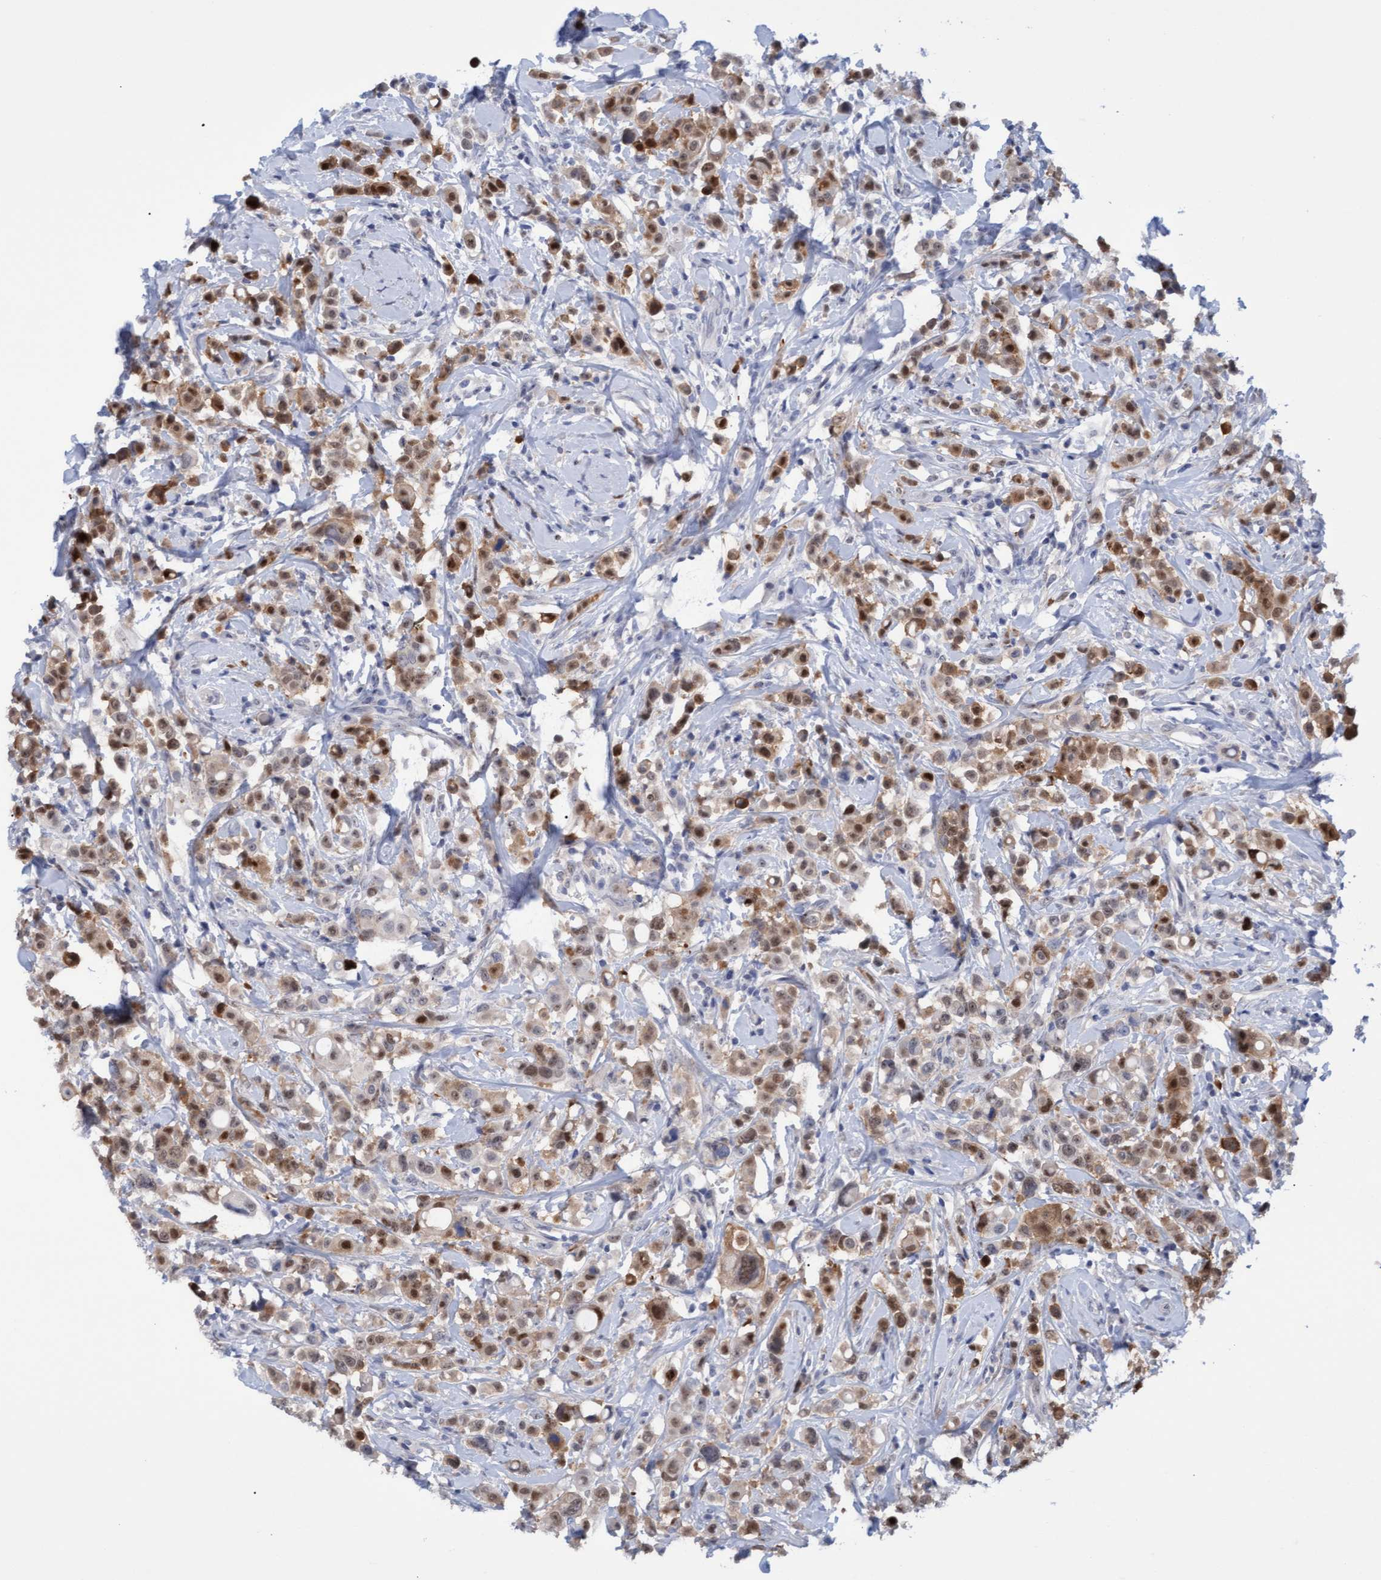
{"staining": {"intensity": "moderate", "quantity": ">75%", "location": "cytoplasmic/membranous,nuclear"}, "tissue": "breast cancer", "cell_type": "Tumor cells", "image_type": "cancer", "snomed": [{"axis": "morphology", "description": "Duct carcinoma"}, {"axis": "topography", "description": "Breast"}], "caption": "The image displays a brown stain indicating the presence of a protein in the cytoplasmic/membranous and nuclear of tumor cells in breast cancer.", "gene": "PINX1", "patient": {"sex": "female", "age": 27}}